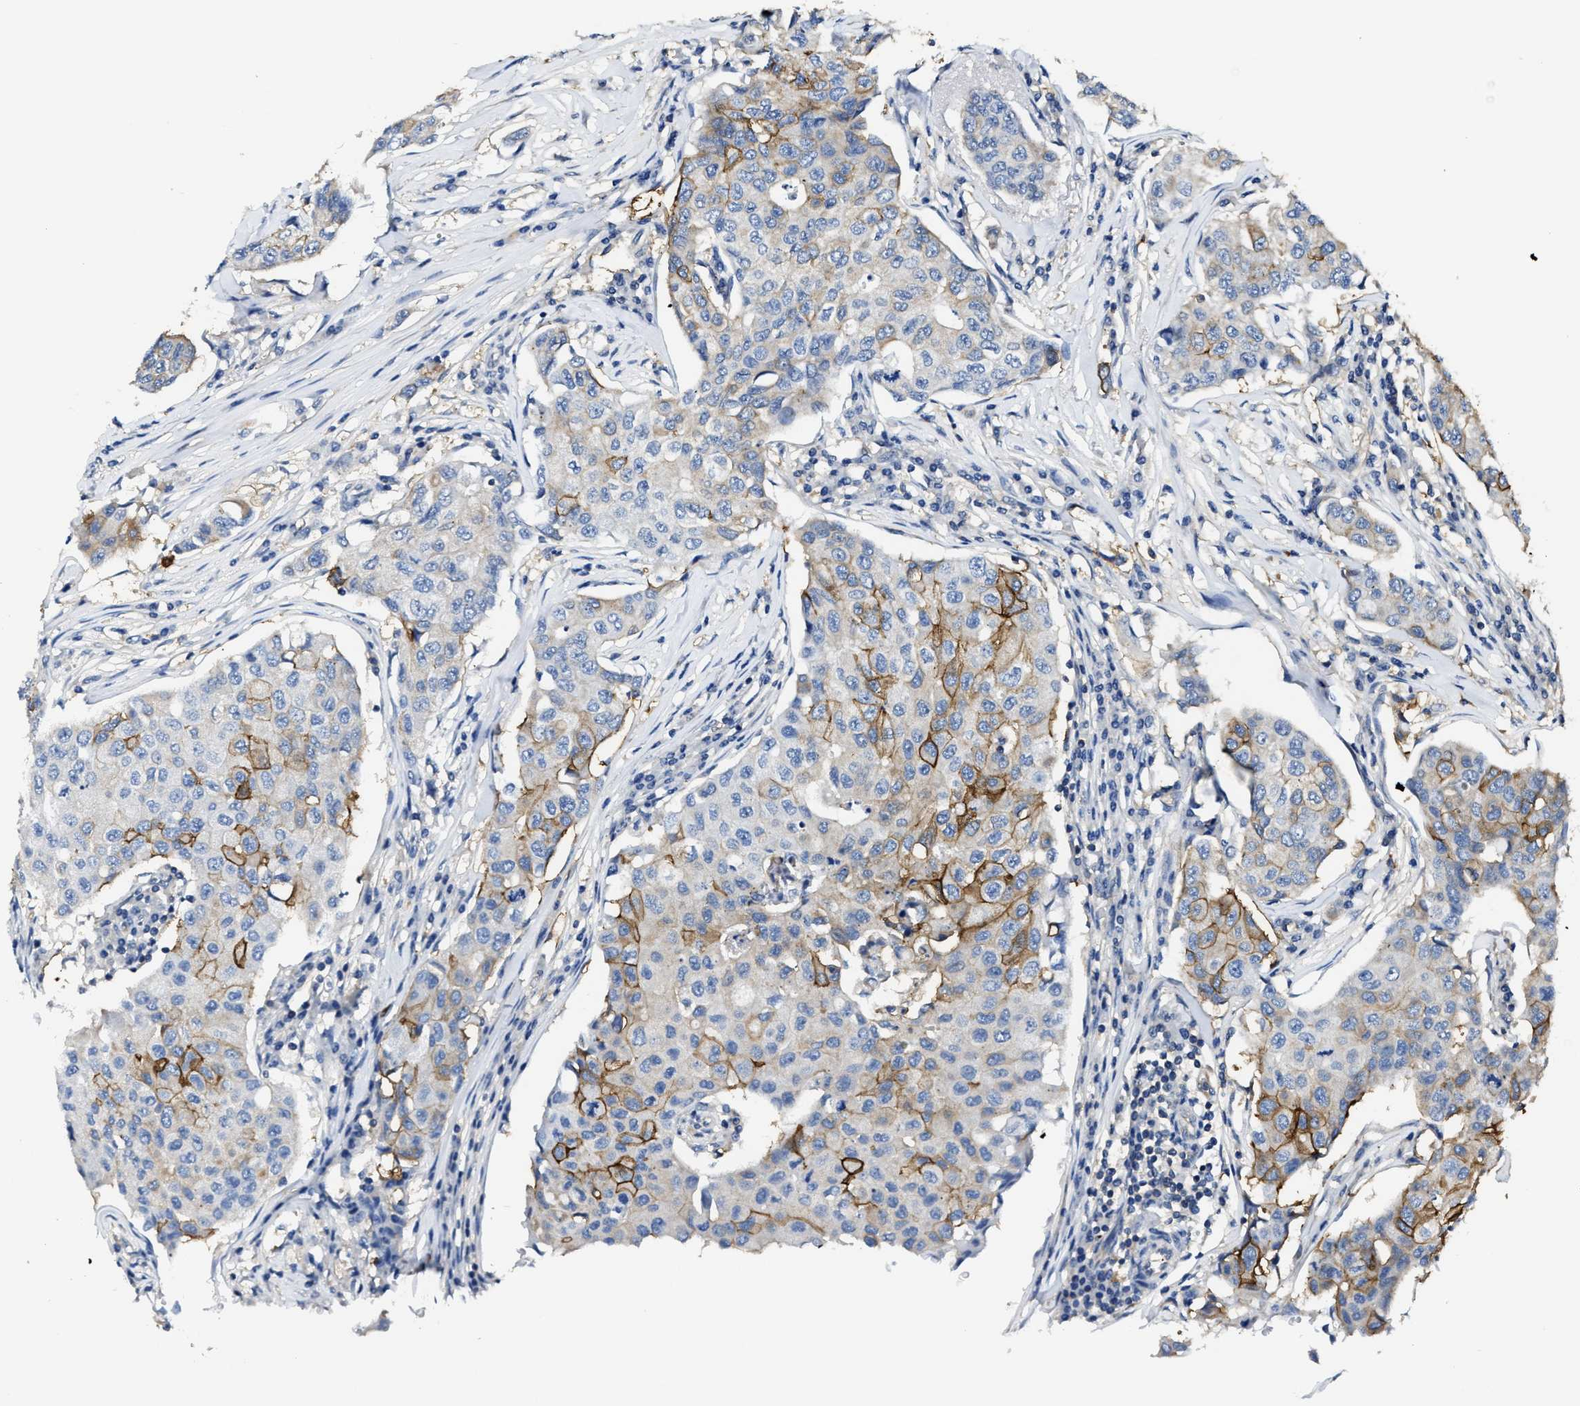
{"staining": {"intensity": "moderate", "quantity": "<25%", "location": "cytoplasmic/membranous"}, "tissue": "breast cancer", "cell_type": "Tumor cells", "image_type": "cancer", "snomed": [{"axis": "morphology", "description": "Duct carcinoma"}, {"axis": "topography", "description": "Breast"}], "caption": "Human breast infiltrating ductal carcinoma stained with a protein marker shows moderate staining in tumor cells.", "gene": "TRAF6", "patient": {"sex": "female", "age": 80}}